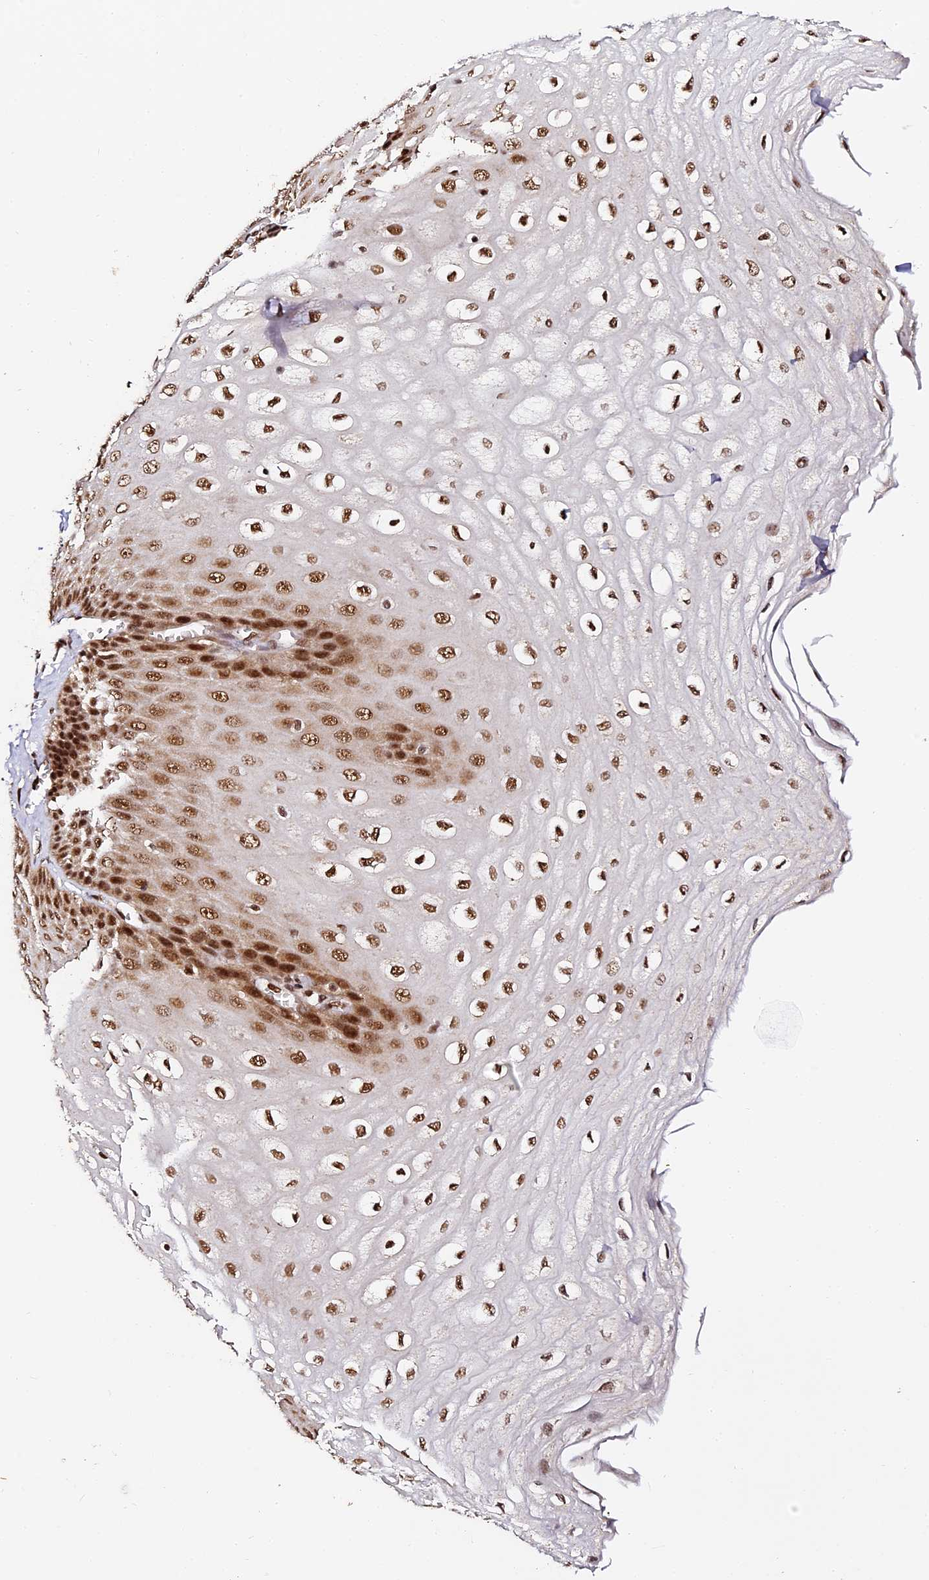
{"staining": {"intensity": "strong", "quantity": ">75%", "location": "nuclear"}, "tissue": "esophagus", "cell_type": "Squamous epithelial cells", "image_type": "normal", "snomed": [{"axis": "morphology", "description": "Normal tissue, NOS"}, {"axis": "topography", "description": "Esophagus"}], "caption": "Esophagus stained with DAB immunohistochemistry reveals high levels of strong nuclear expression in about >75% of squamous epithelial cells. The protein of interest is shown in brown color, while the nuclei are stained blue.", "gene": "MCRS1", "patient": {"sex": "male", "age": 60}}